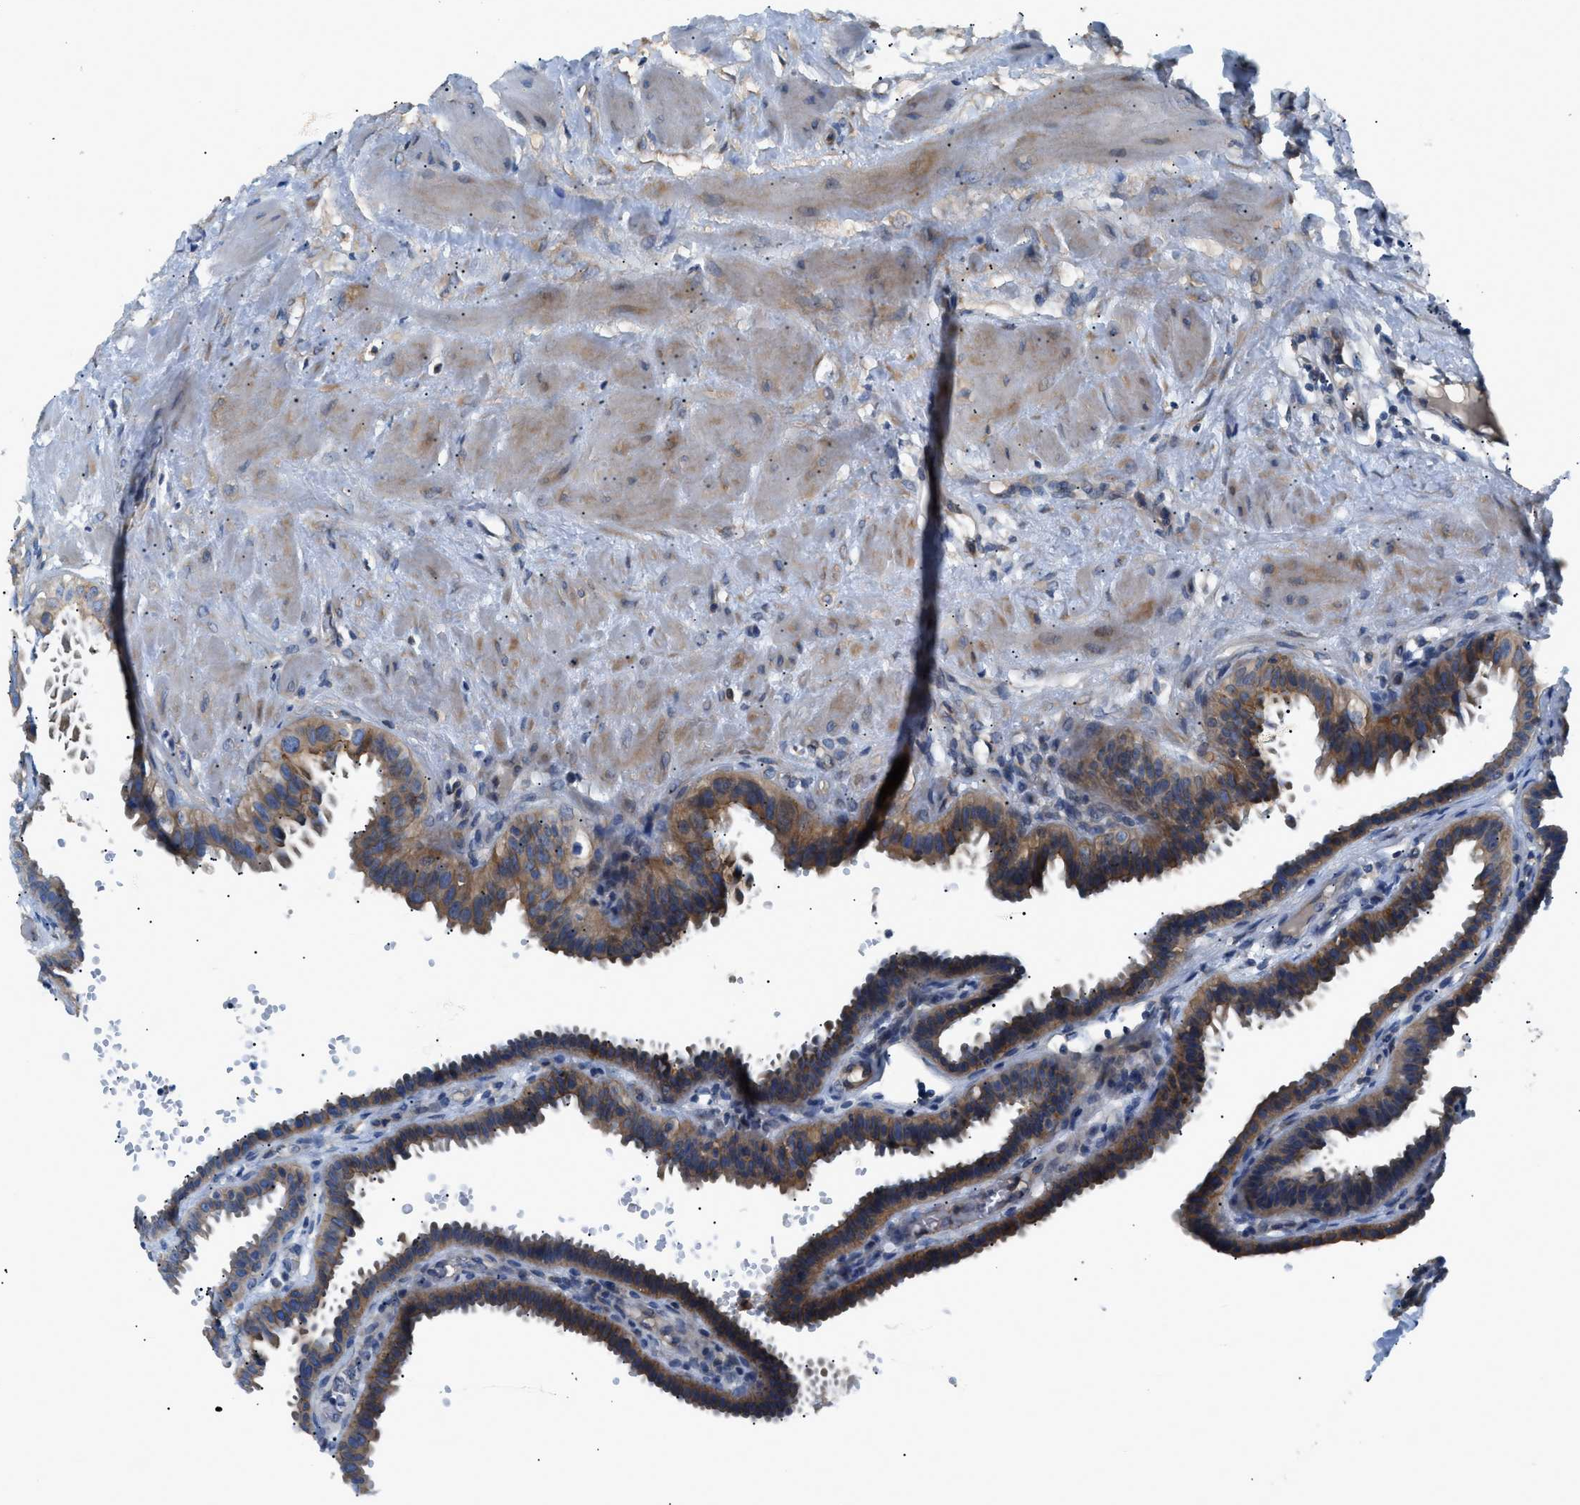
{"staining": {"intensity": "moderate", "quantity": ">75%", "location": "cytoplasmic/membranous"}, "tissue": "fallopian tube", "cell_type": "Glandular cells", "image_type": "normal", "snomed": [{"axis": "morphology", "description": "Normal tissue, NOS"}, {"axis": "topography", "description": "Fallopian tube"}, {"axis": "topography", "description": "Placenta"}], "caption": "Immunohistochemistry (DAB (3,3'-diaminobenzidine)) staining of benign fallopian tube shows moderate cytoplasmic/membranous protein expression in about >75% of glandular cells. Ihc stains the protein in brown and the nuclei are stained blue.", "gene": "ZDHHC24", "patient": {"sex": "female", "age": 34}}